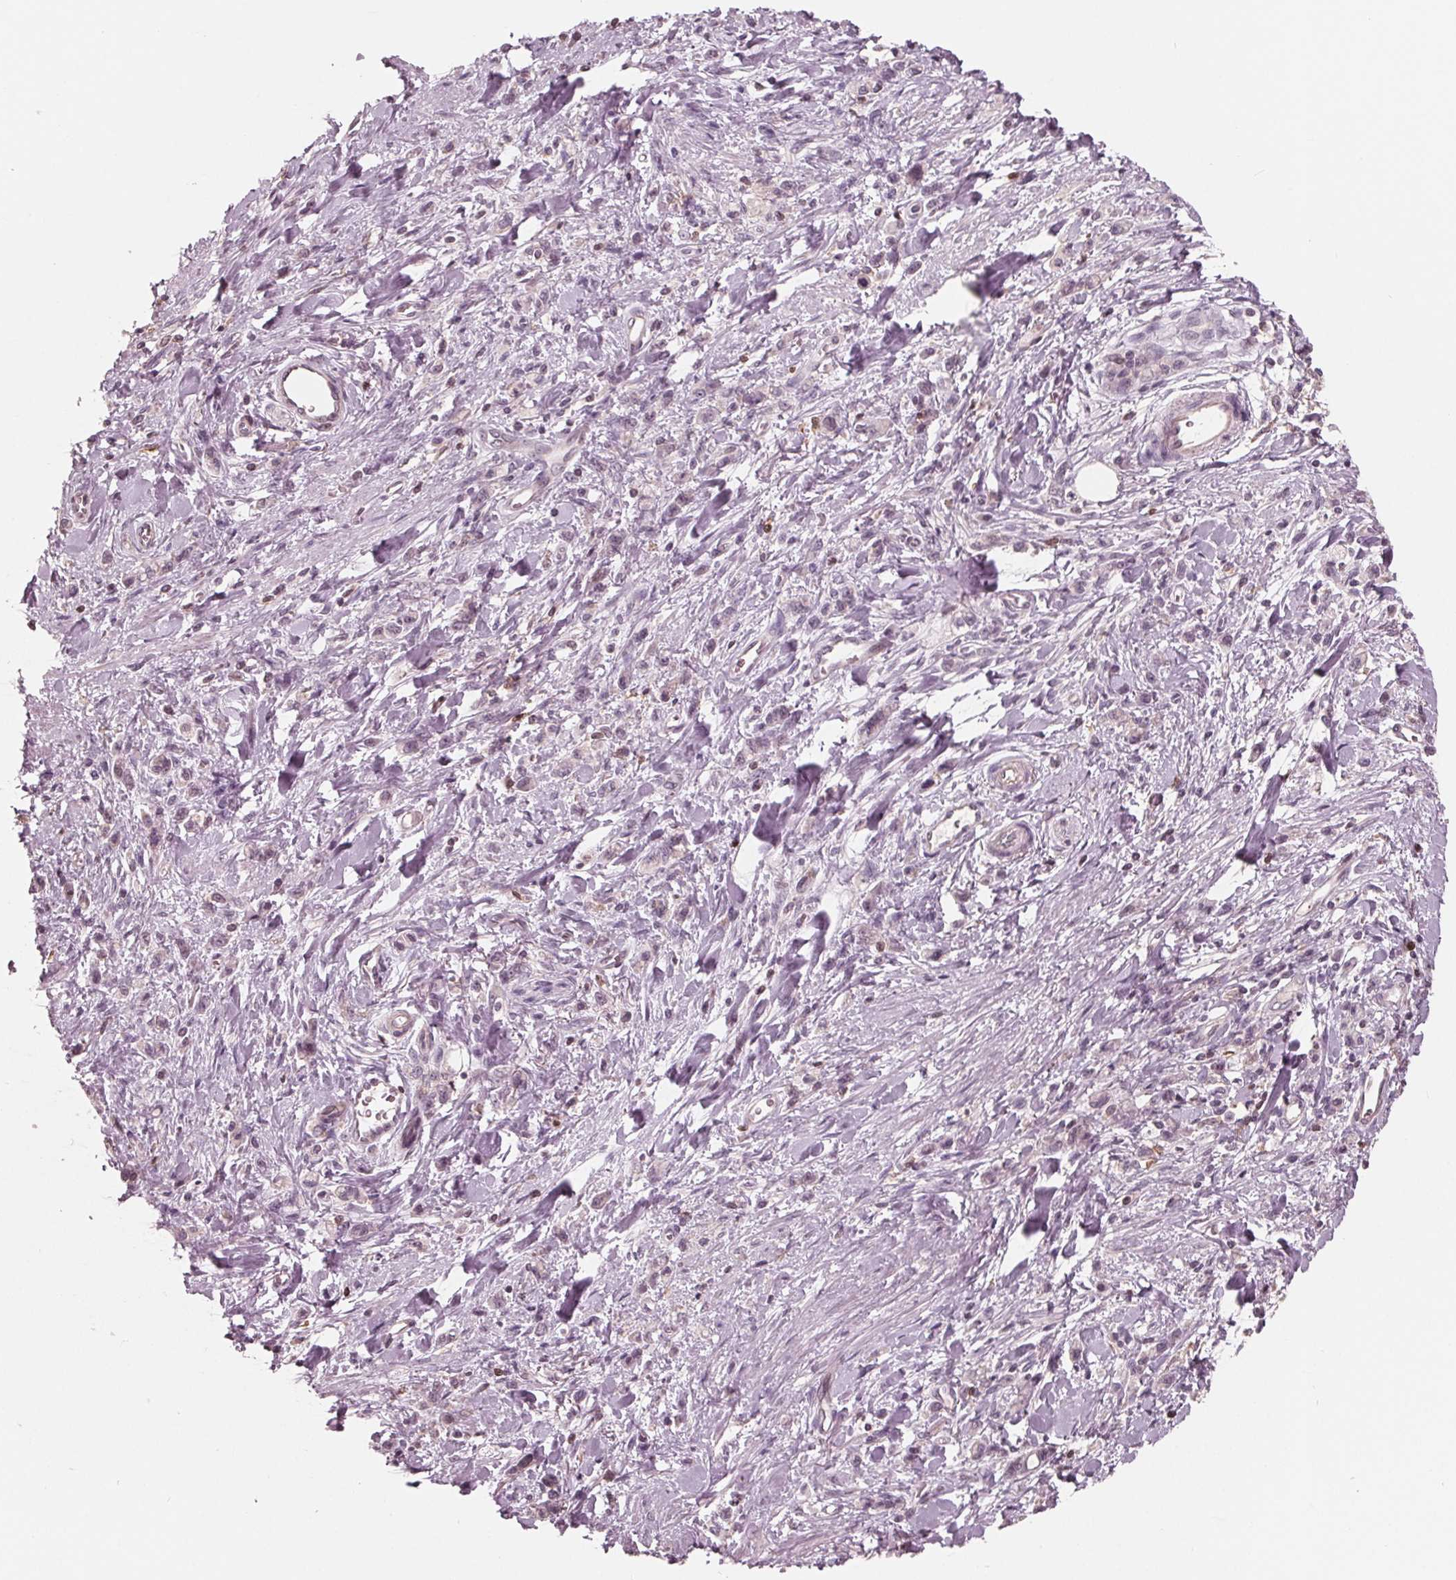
{"staining": {"intensity": "negative", "quantity": "none", "location": "none"}, "tissue": "stomach cancer", "cell_type": "Tumor cells", "image_type": "cancer", "snomed": [{"axis": "morphology", "description": "Adenocarcinoma, NOS"}, {"axis": "topography", "description": "Stomach"}], "caption": "Adenocarcinoma (stomach) stained for a protein using immunohistochemistry (IHC) exhibits no expression tumor cells.", "gene": "ING3", "patient": {"sex": "male", "age": 77}}